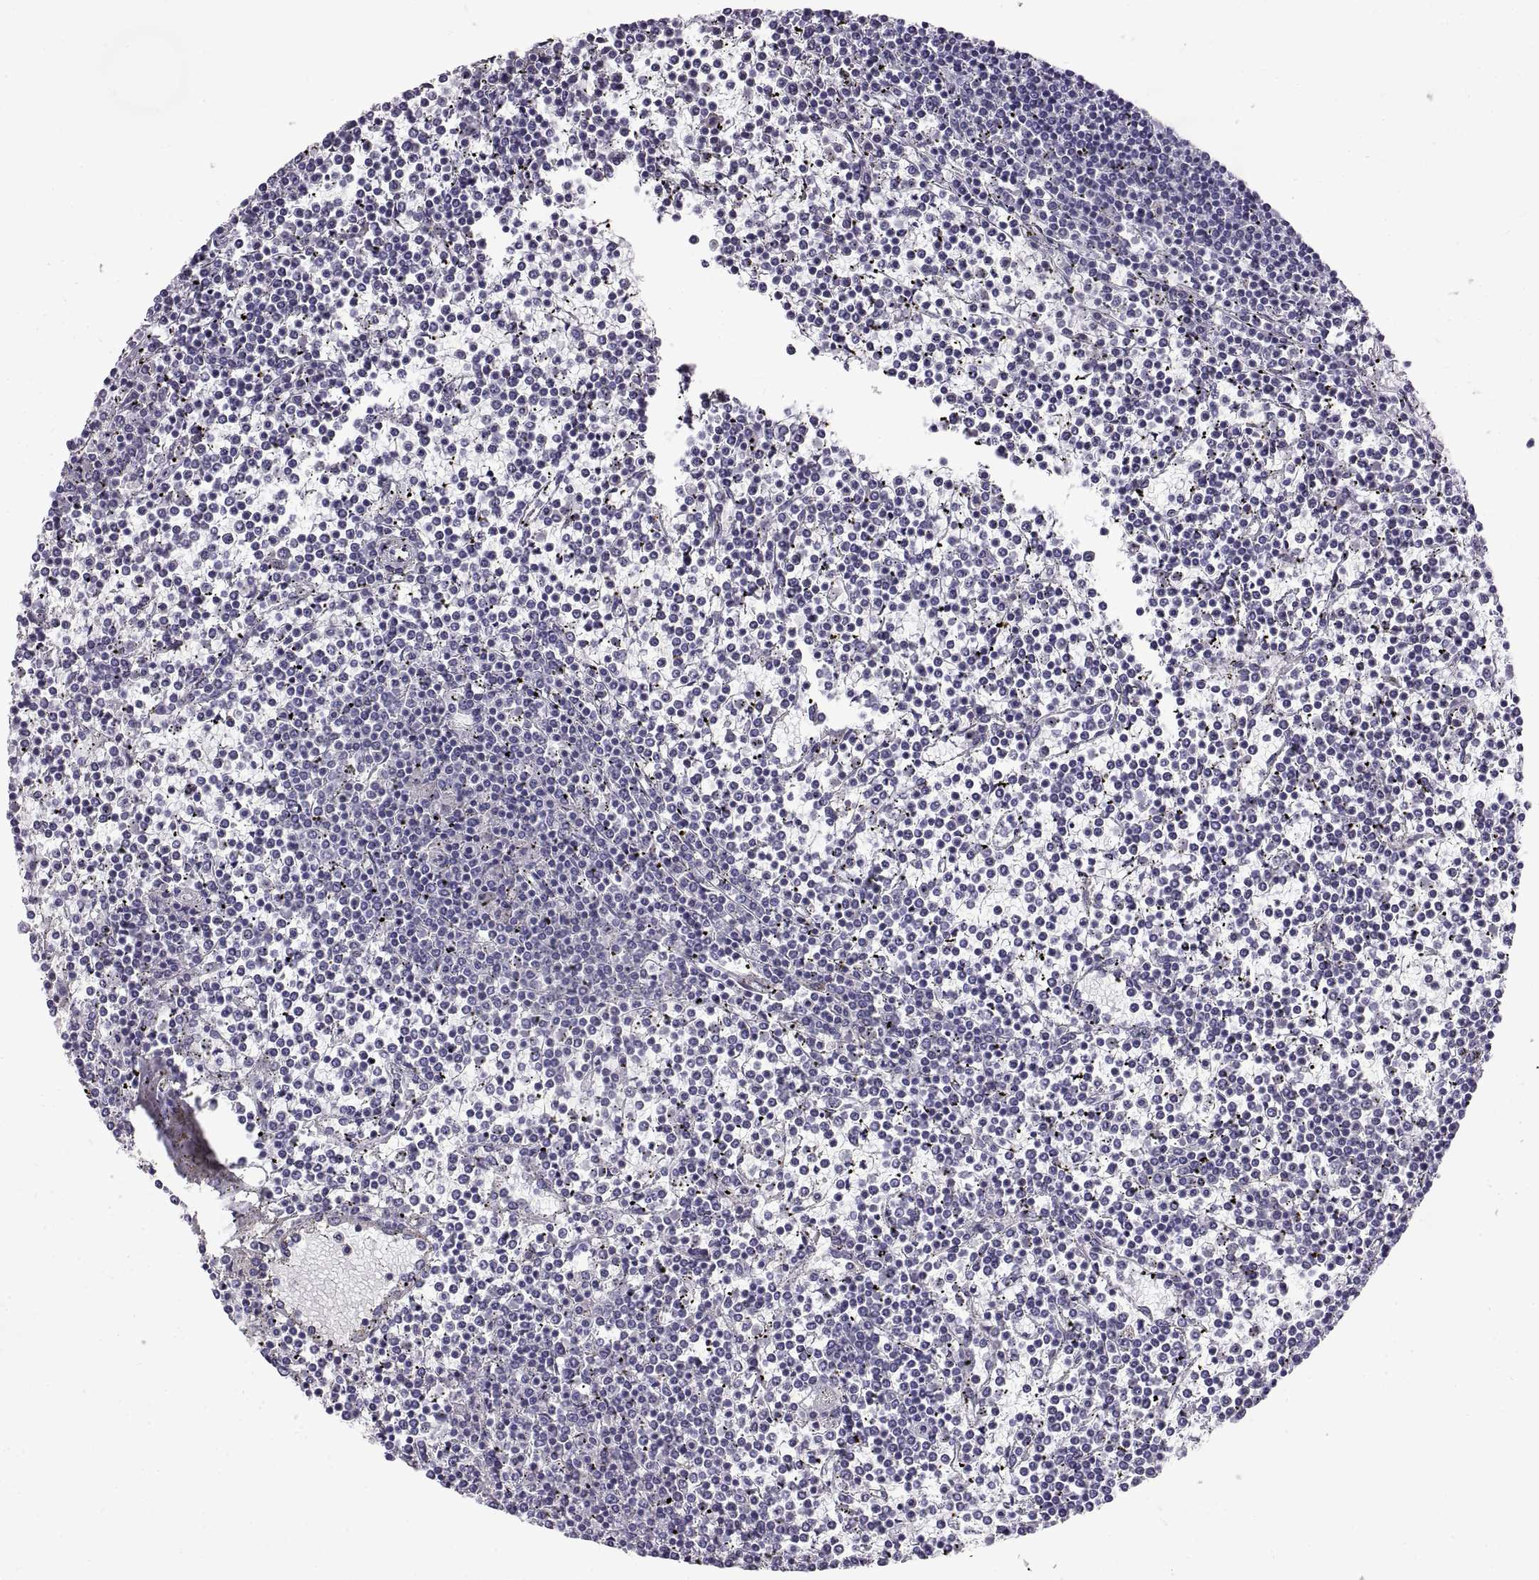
{"staining": {"intensity": "negative", "quantity": "none", "location": "none"}, "tissue": "lymphoma", "cell_type": "Tumor cells", "image_type": "cancer", "snomed": [{"axis": "morphology", "description": "Malignant lymphoma, non-Hodgkin's type, Low grade"}, {"axis": "topography", "description": "Spleen"}], "caption": "This is an immunohistochemistry image of human malignant lymphoma, non-Hodgkin's type (low-grade). There is no expression in tumor cells.", "gene": "RLBP1", "patient": {"sex": "female", "age": 19}}